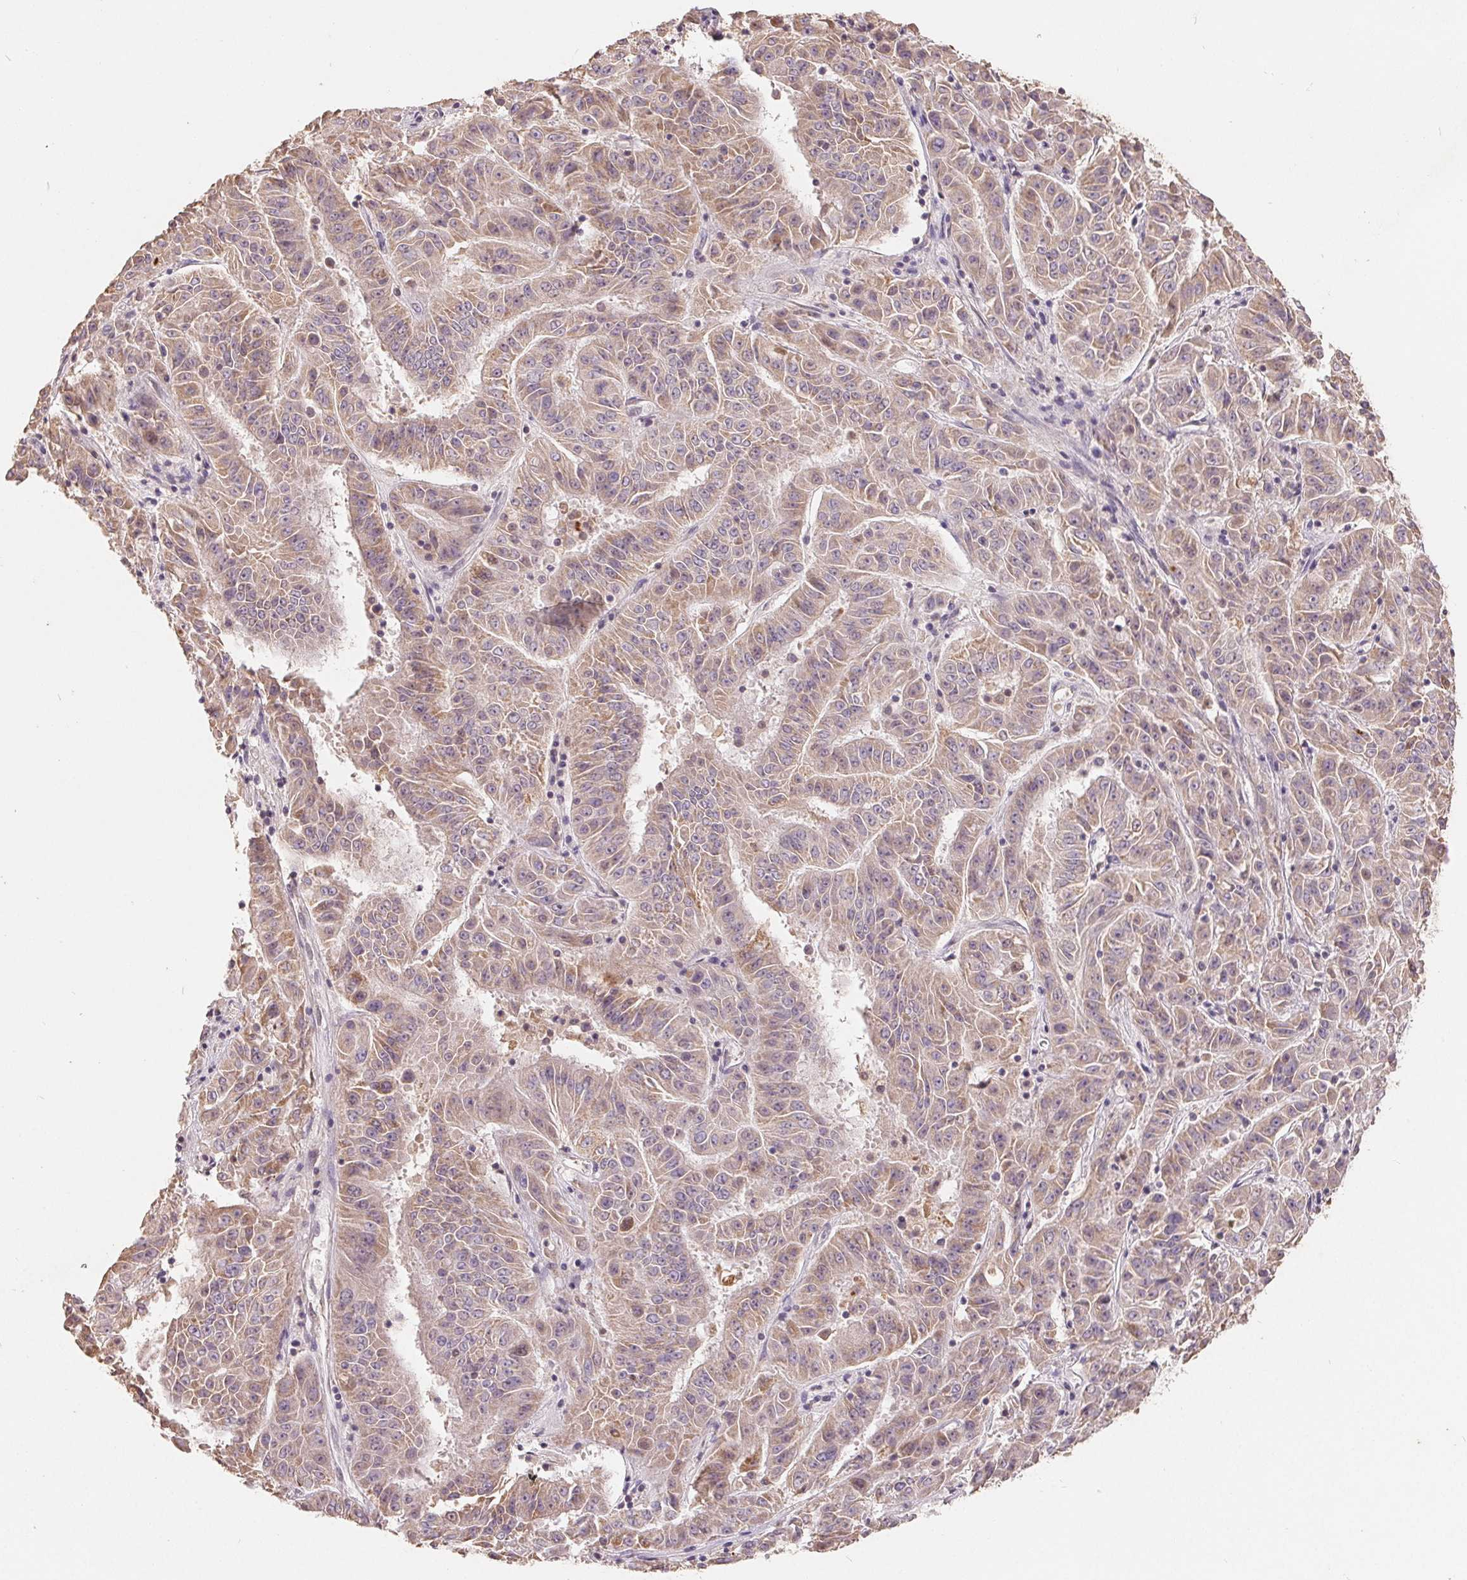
{"staining": {"intensity": "weak", "quantity": "25%-75%", "location": "cytoplasmic/membranous"}, "tissue": "pancreatic cancer", "cell_type": "Tumor cells", "image_type": "cancer", "snomed": [{"axis": "morphology", "description": "Adenocarcinoma, NOS"}, {"axis": "topography", "description": "Pancreas"}], "caption": "A high-resolution micrograph shows immunohistochemistry (IHC) staining of pancreatic cancer (adenocarcinoma), which exhibits weak cytoplasmic/membranous staining in approximately 25%-75% of tumor cells. (DAB IHC with brightfield microscopy, high magnification).", "gene": "CDIPT", "patient": {"sex": "male", "age": 63}}